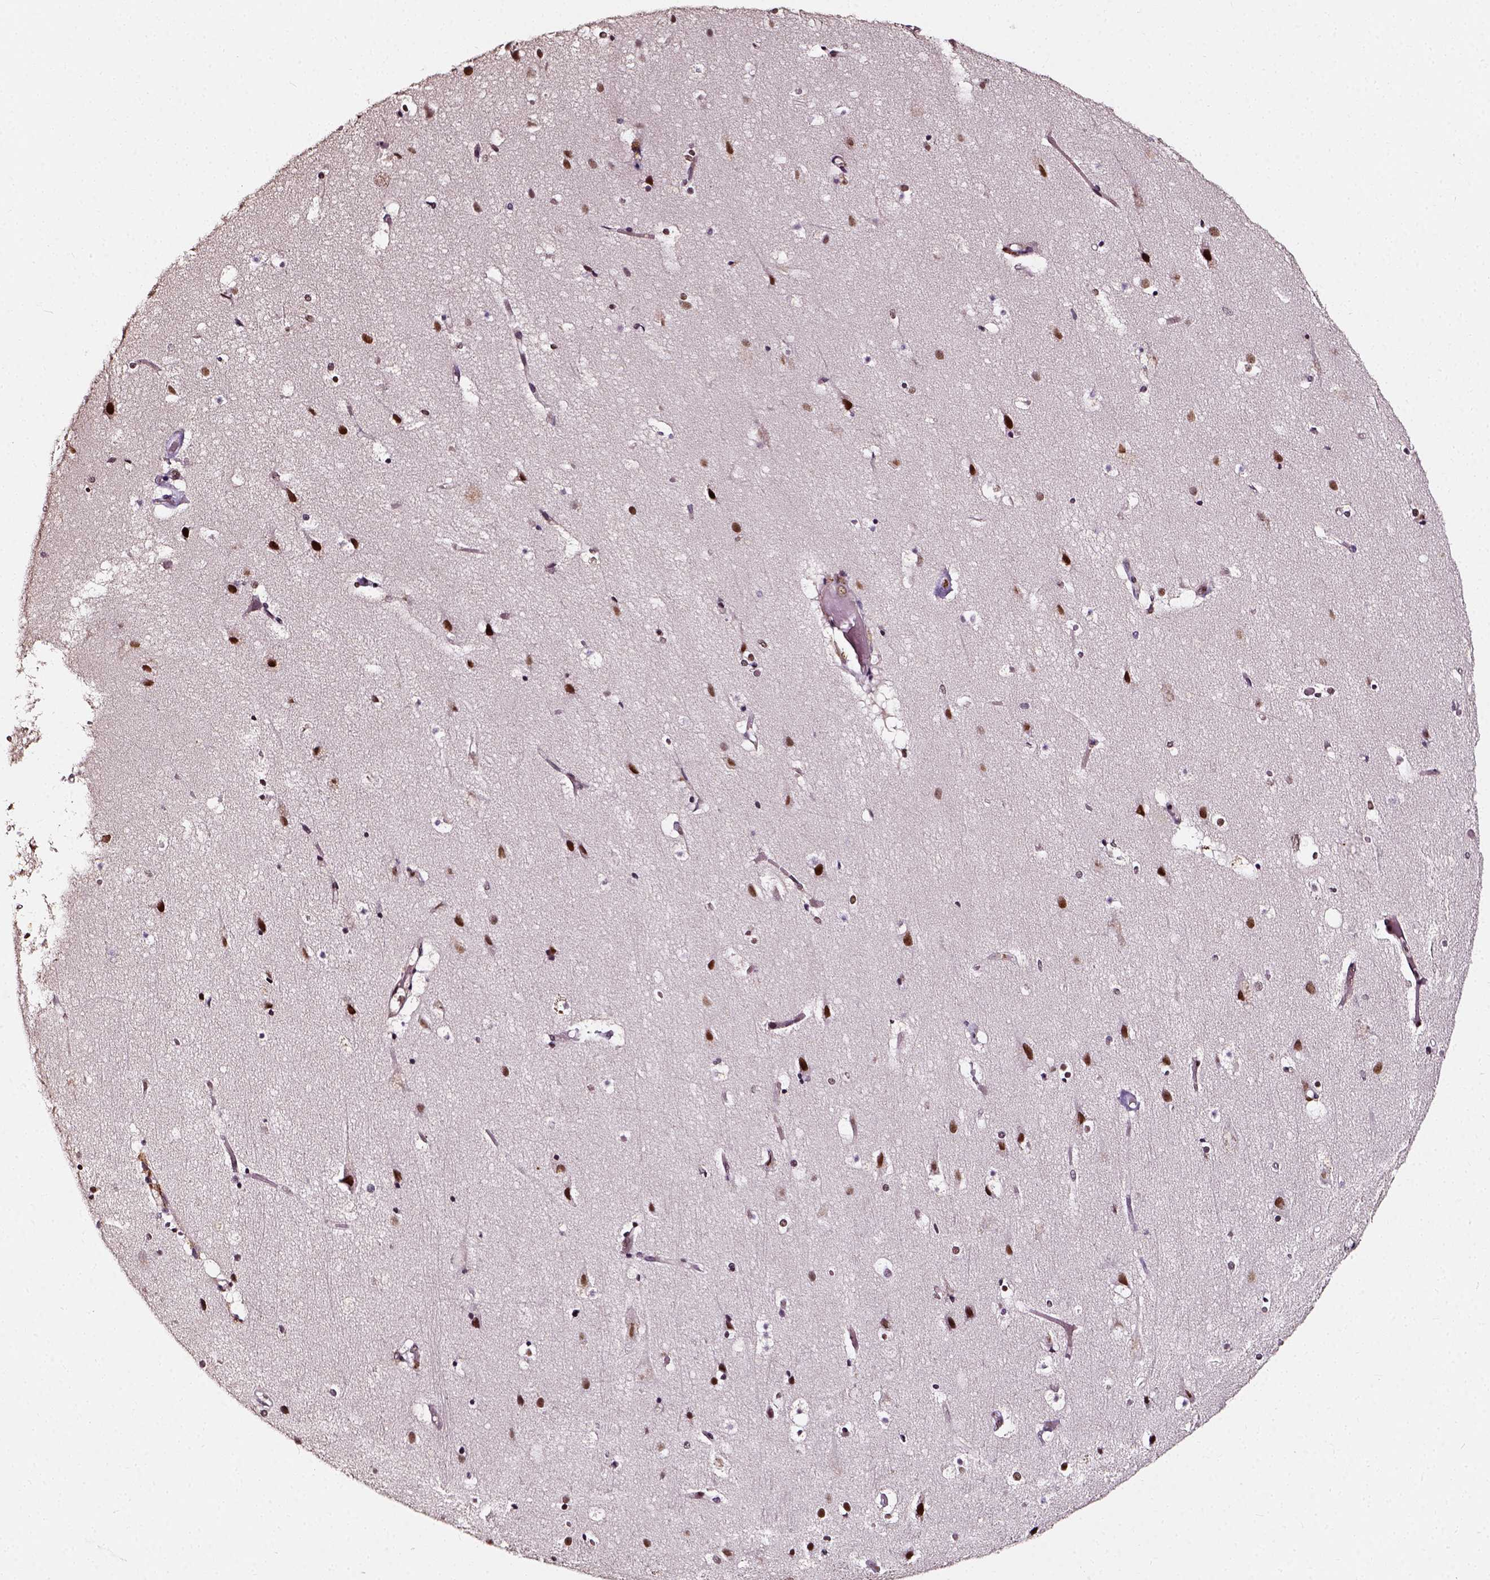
{"staining": {"intensity": "moderate", "quantity": ">75%", "location": "nuclear"}, "tissue": "cerebral cortex", "cell_type": "Endothelial cells", "image_type": "normal", "snomed": [{"axis": "morphology", "description": "Normal tissue, NOS"}, {"axis": "topography", "description": "Cerebral cortex"}], "caption": "Protein expression analysis of normal human cerebral cortex reveals moderate nuclear expression in approximately >75% of endothelial cells.", "gene": "NACC1", "patient": {"sex": "female", "age": 52}}